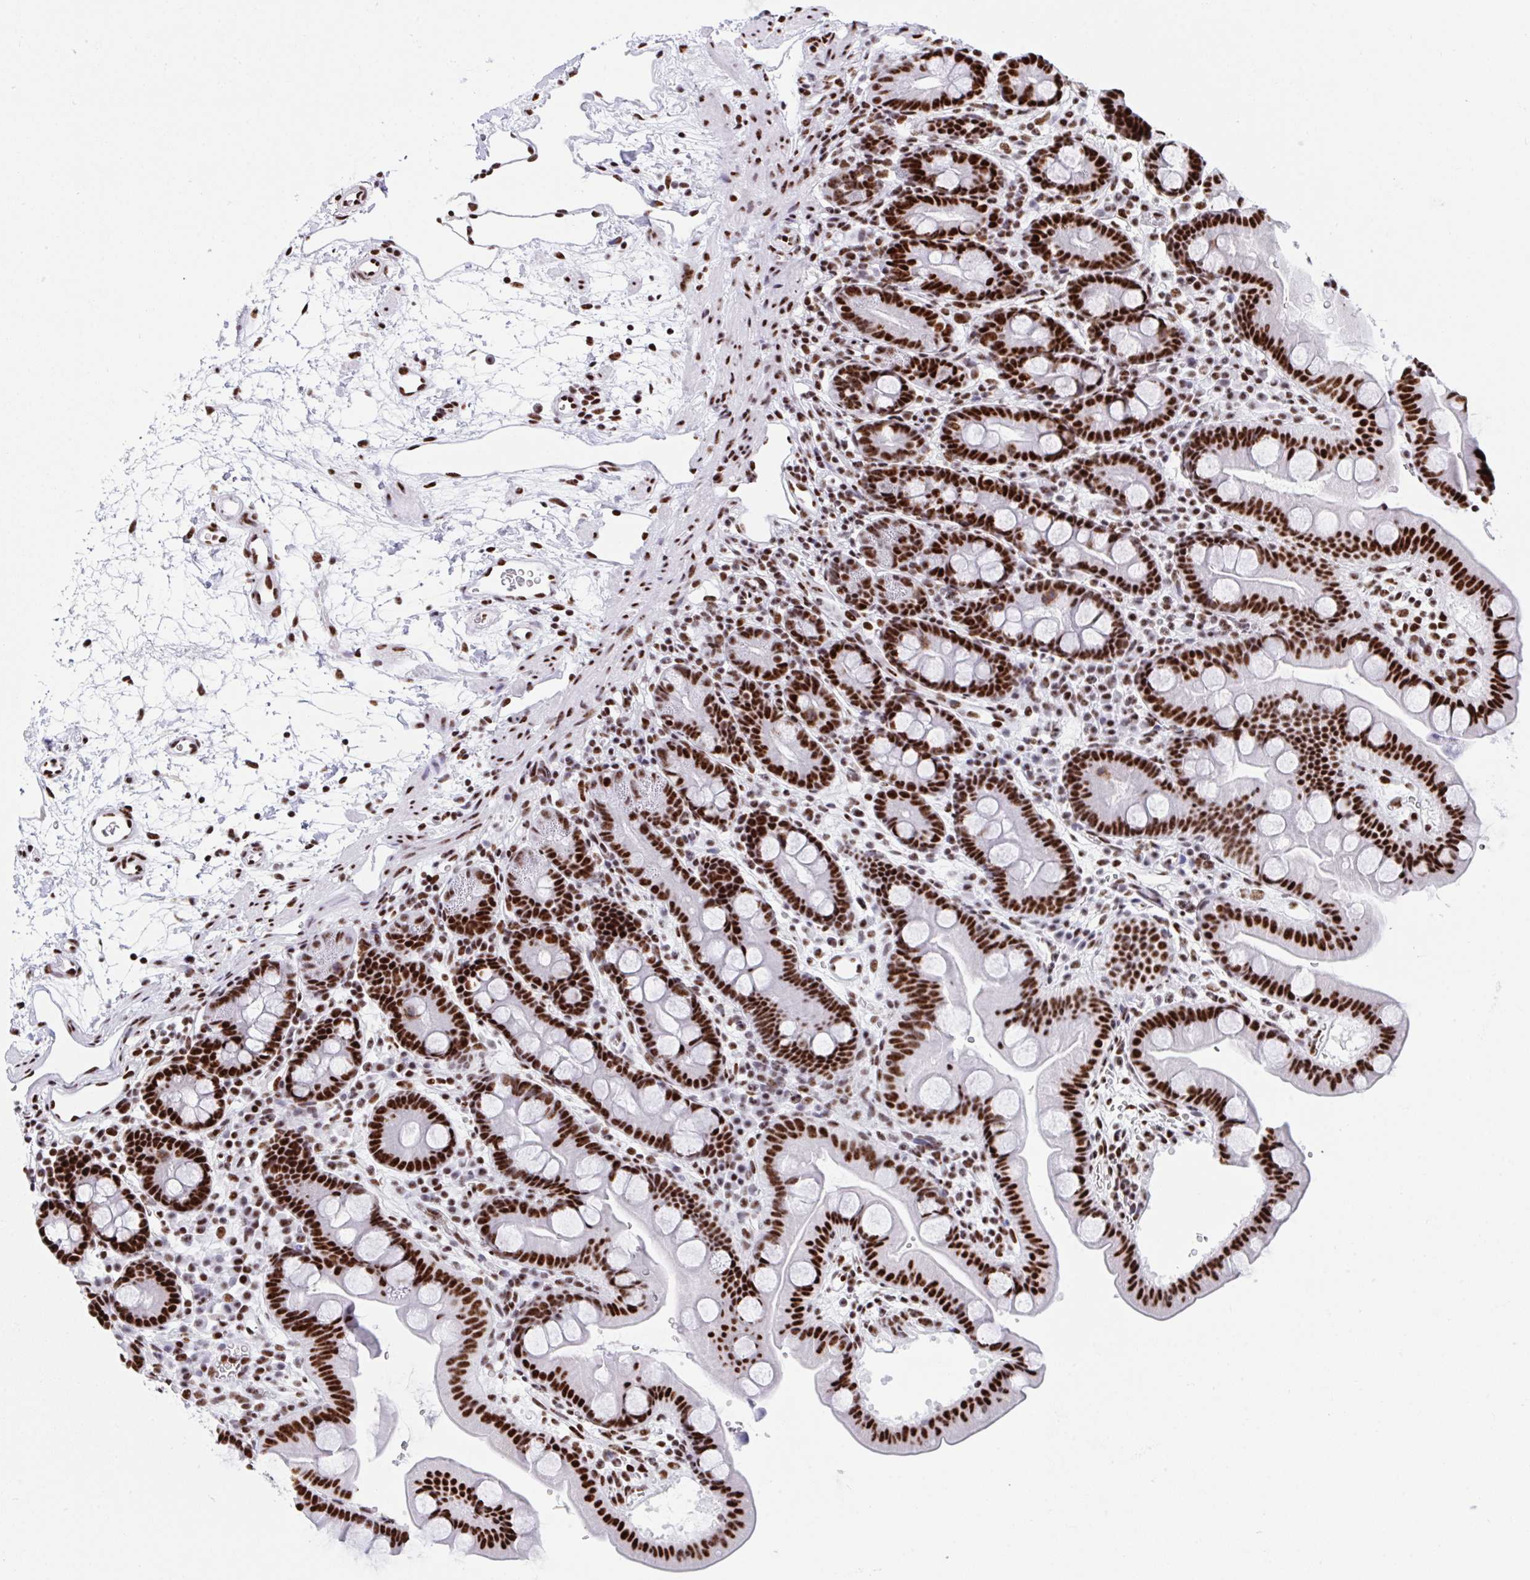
{"staining": {"intensity": "strong", "quantity": "25%-75%", "location": "nuclear"}, "tissue": "duodenum", "cell_type": "Glandular cells", "image_type": "normal", "snomed": [{"axis": "morphology", "description": "Normal tissue, NOS"}, {"axis": "topography", "description": "Duodenum"}], "caption": "Protein staining of normal duodenum displays strong nuclear positivity in approximately 25%-75% of glandular cells.", "gene": "IKZF2", "patient": {"sex": "male", "age": 59}}